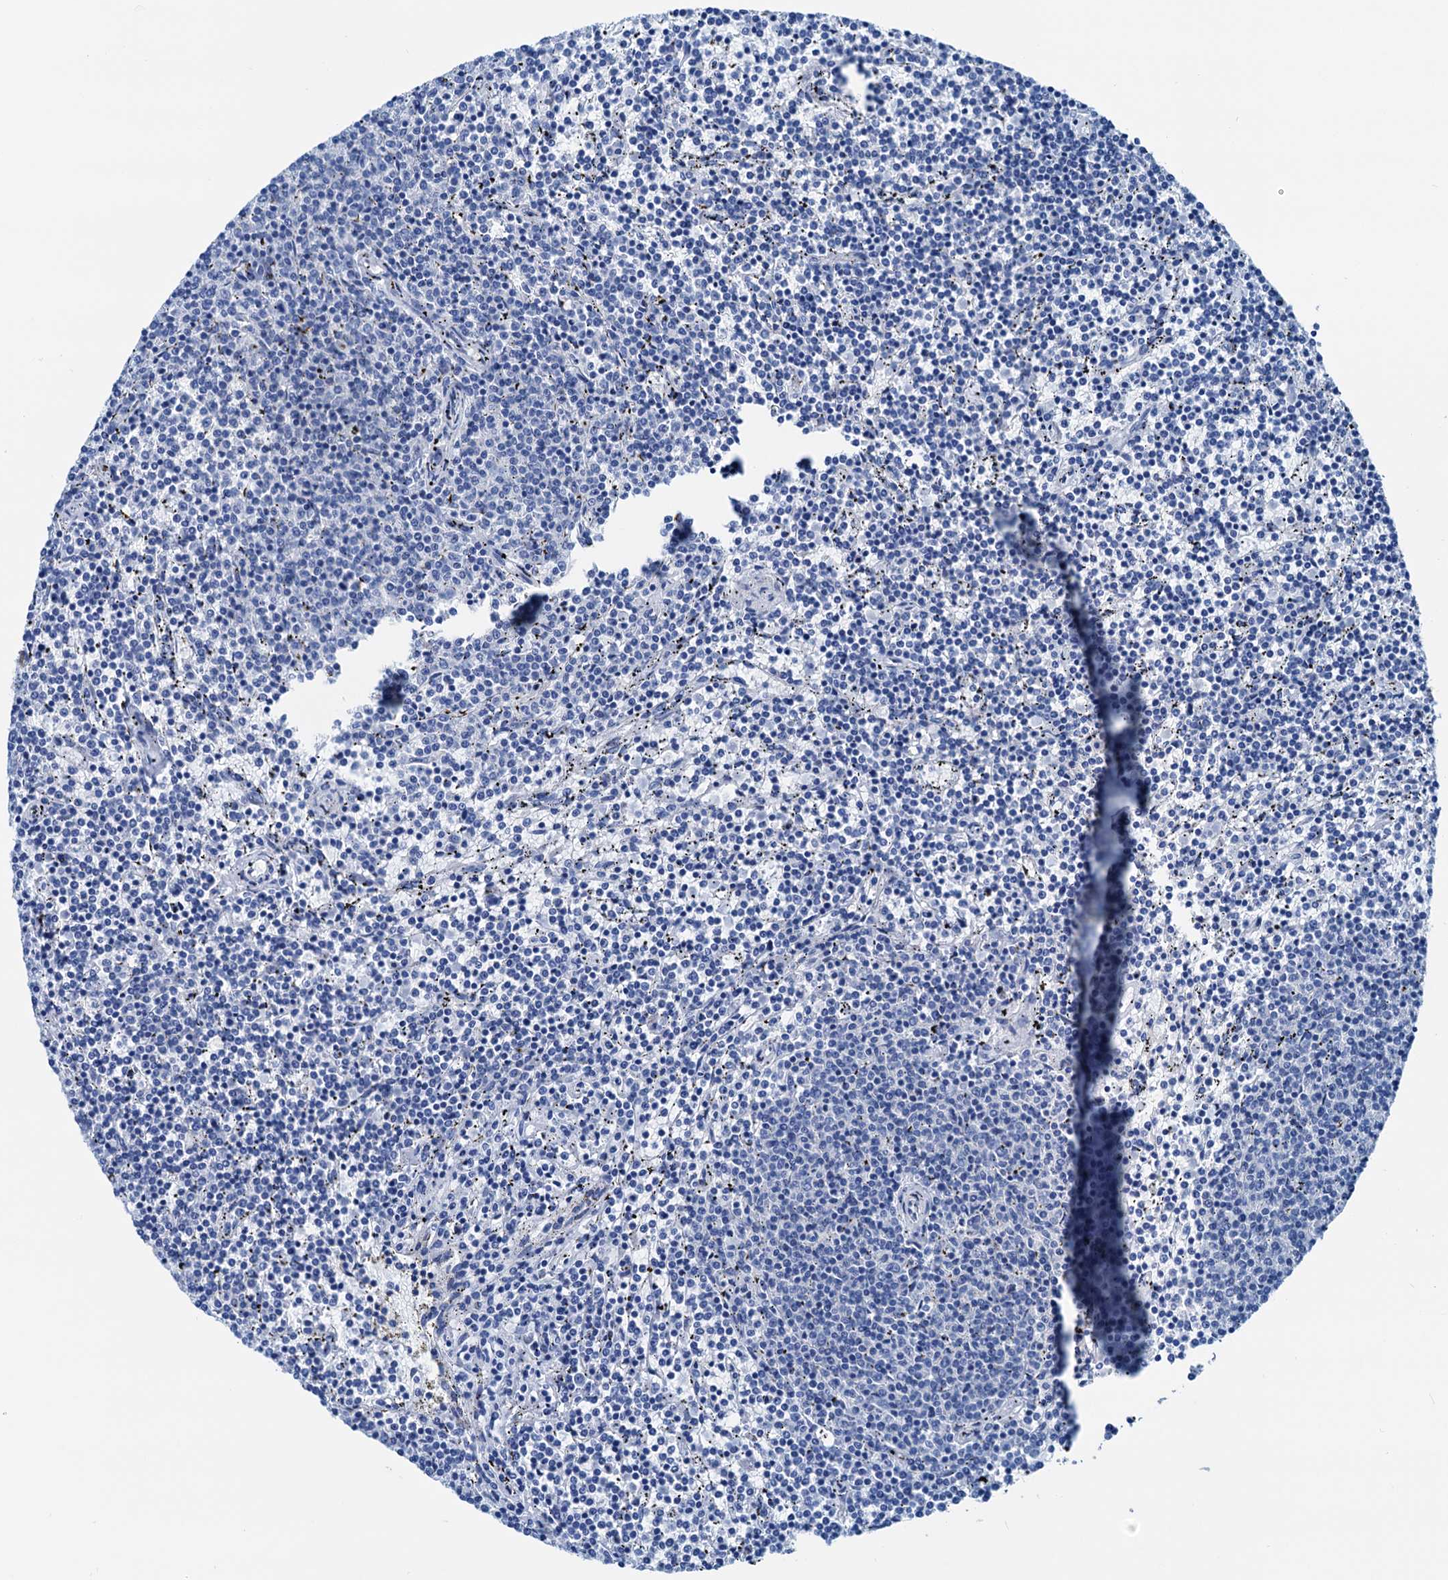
{"staining": {"intensity": "negative", "quantity": "none", "location": "none"}, "tissue": "lymphoma", "cell_type": "Tumor cells", "image_type": "cancer", "snomed": [{"axis": "morphology", "description": "Malignant lymphoma, non-Hodgkin's type, Low grade"}, {"axis": "topography", "description": "Spleen"}], "caption": "Lymphoma was stained to show a protein in brown. There is no significant staining in tumor cells.", "gene": "KNDC1", "patient": {"sex": "female", "age": 50}}